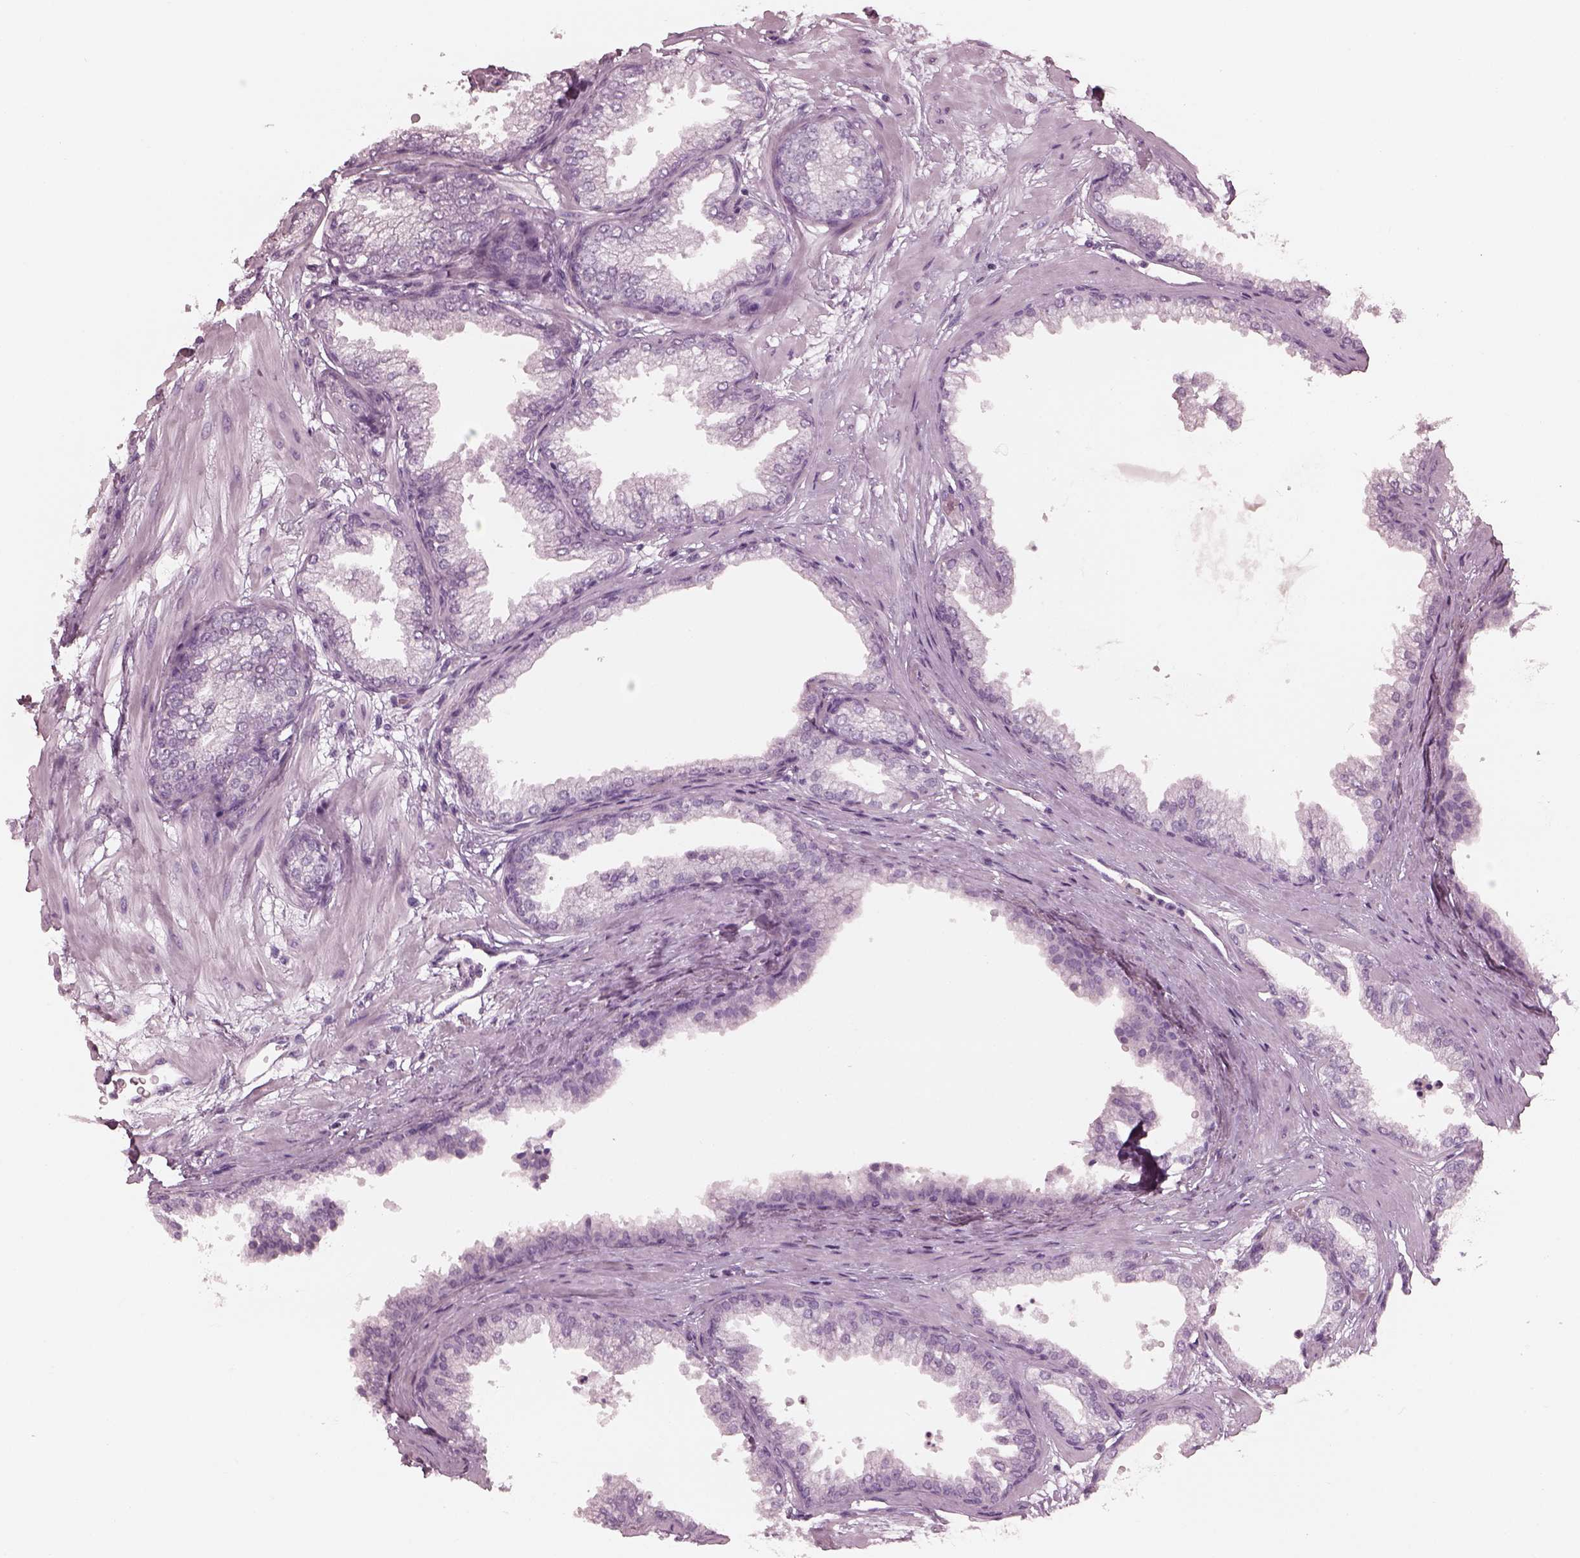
{"staining": {"intensity": "negative", "quantity": "none", "location": "none"}, "tissue": "prostate", "cell_type": "Glandular cells", "image_type": "normal", "snomed": [{"axis": "morphology", "description": "Normal tissue, NOS"}, {"axis": "topography", "description": "Prostate"}], "caption": "An immunohistochemistry photomicrograph of unremarkable prostate is shown. There is no staining in glandular cells of prostate. (Immunohistochemistry, brightfield microscopy, high magnification).", "gene": "C2orf81", "patient": {"sex": "male", "age": 37}}